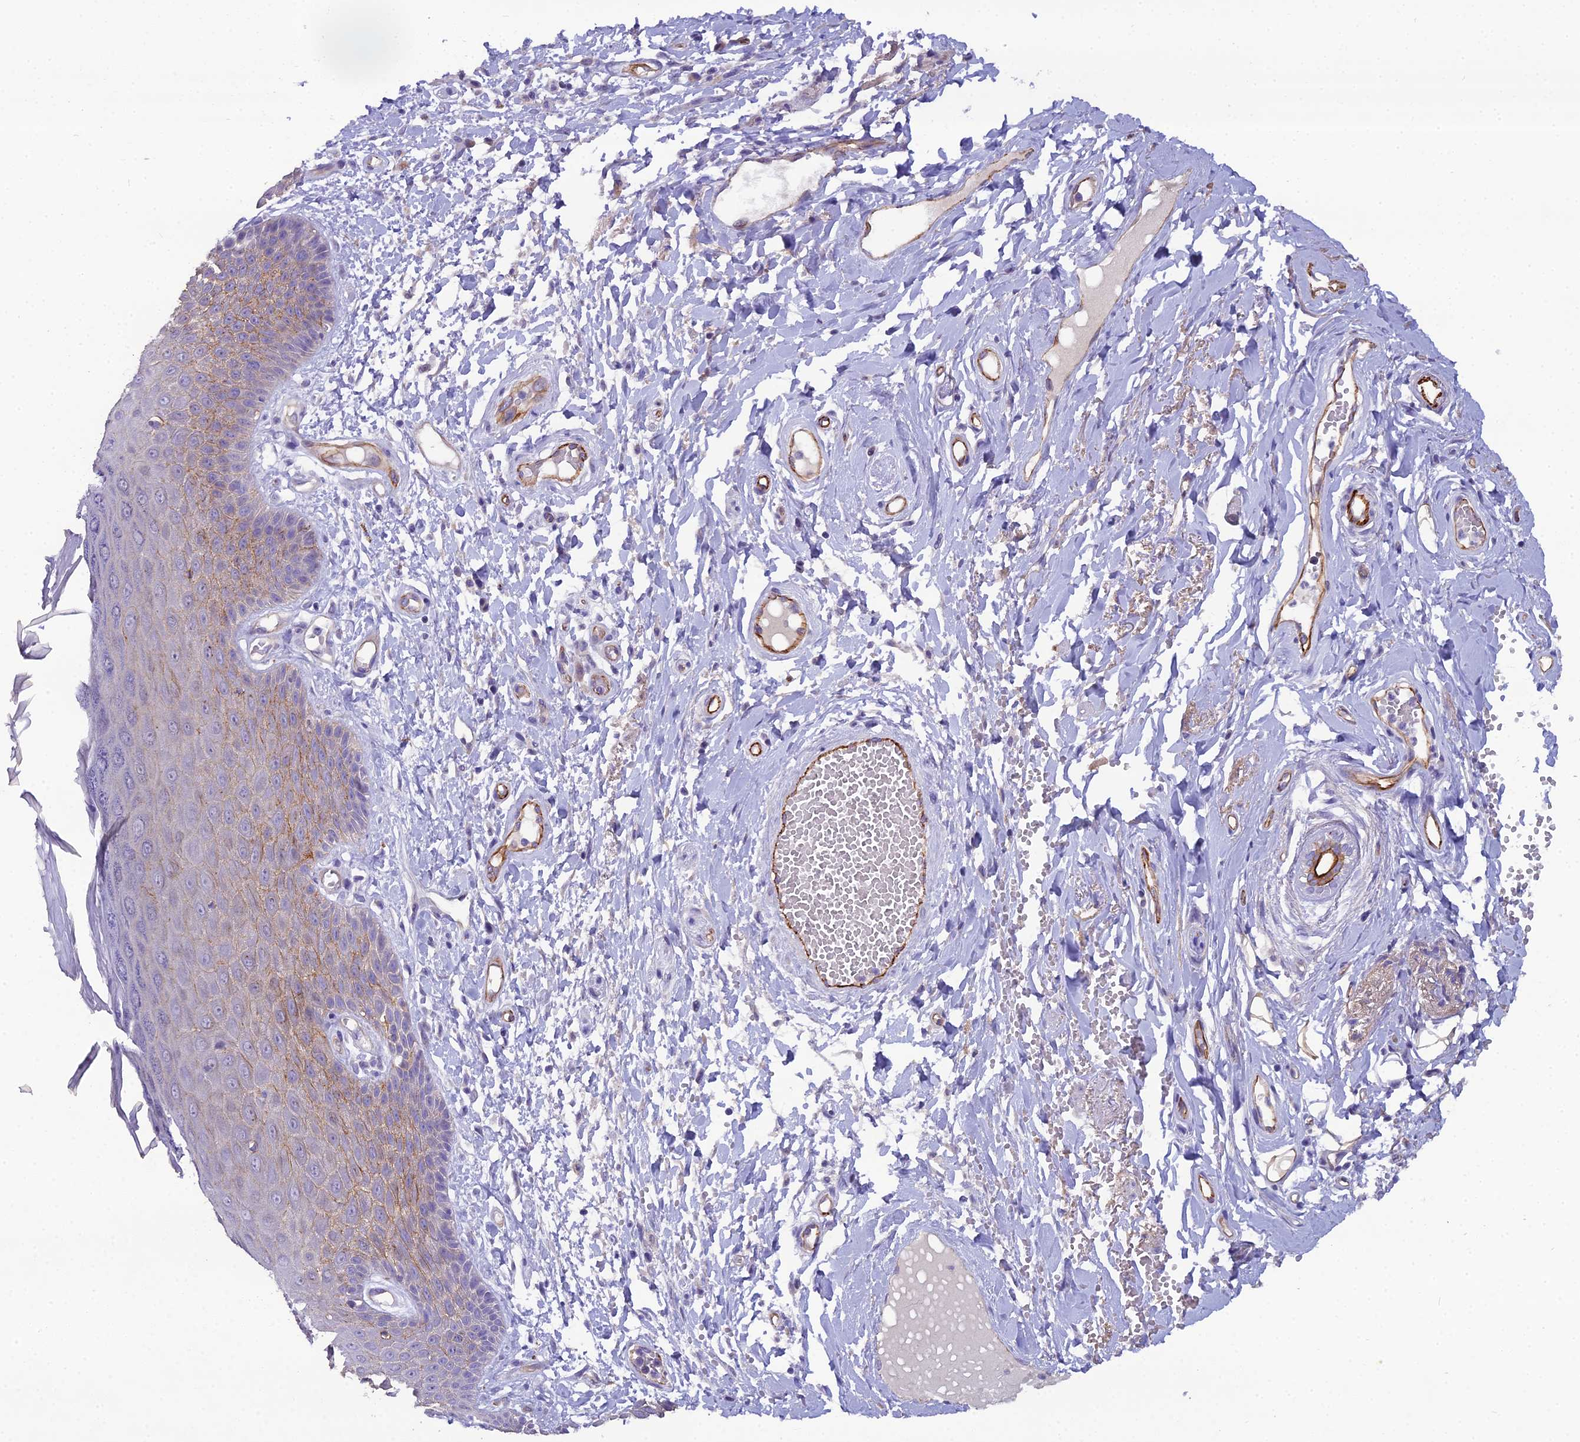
{"staining": {"intensity": "weak", "quantity": "25%-75%", "location": "cytoplasmic/membranous"}, "tissue": "skin", "cell_type": "Epidermal cells", "image_type": "normal", "snomed": [{"axis": "morphology", "description": "Normal tissue, NOS"}, {"axis": "topography", "description": "Anal"}], "caption": "Benign skin was stained to show a protein in brown. There is low levels of weak cytoplasmic/membranous expression in about 25%-75% of epidermal cells. The staining is performed using DAB brown chromogen to label protein expression. The nuclei are counter-stained blue using hematoxylin.", "gene": "CFAP47", "patient": {"sex": "male", "age": 78}}